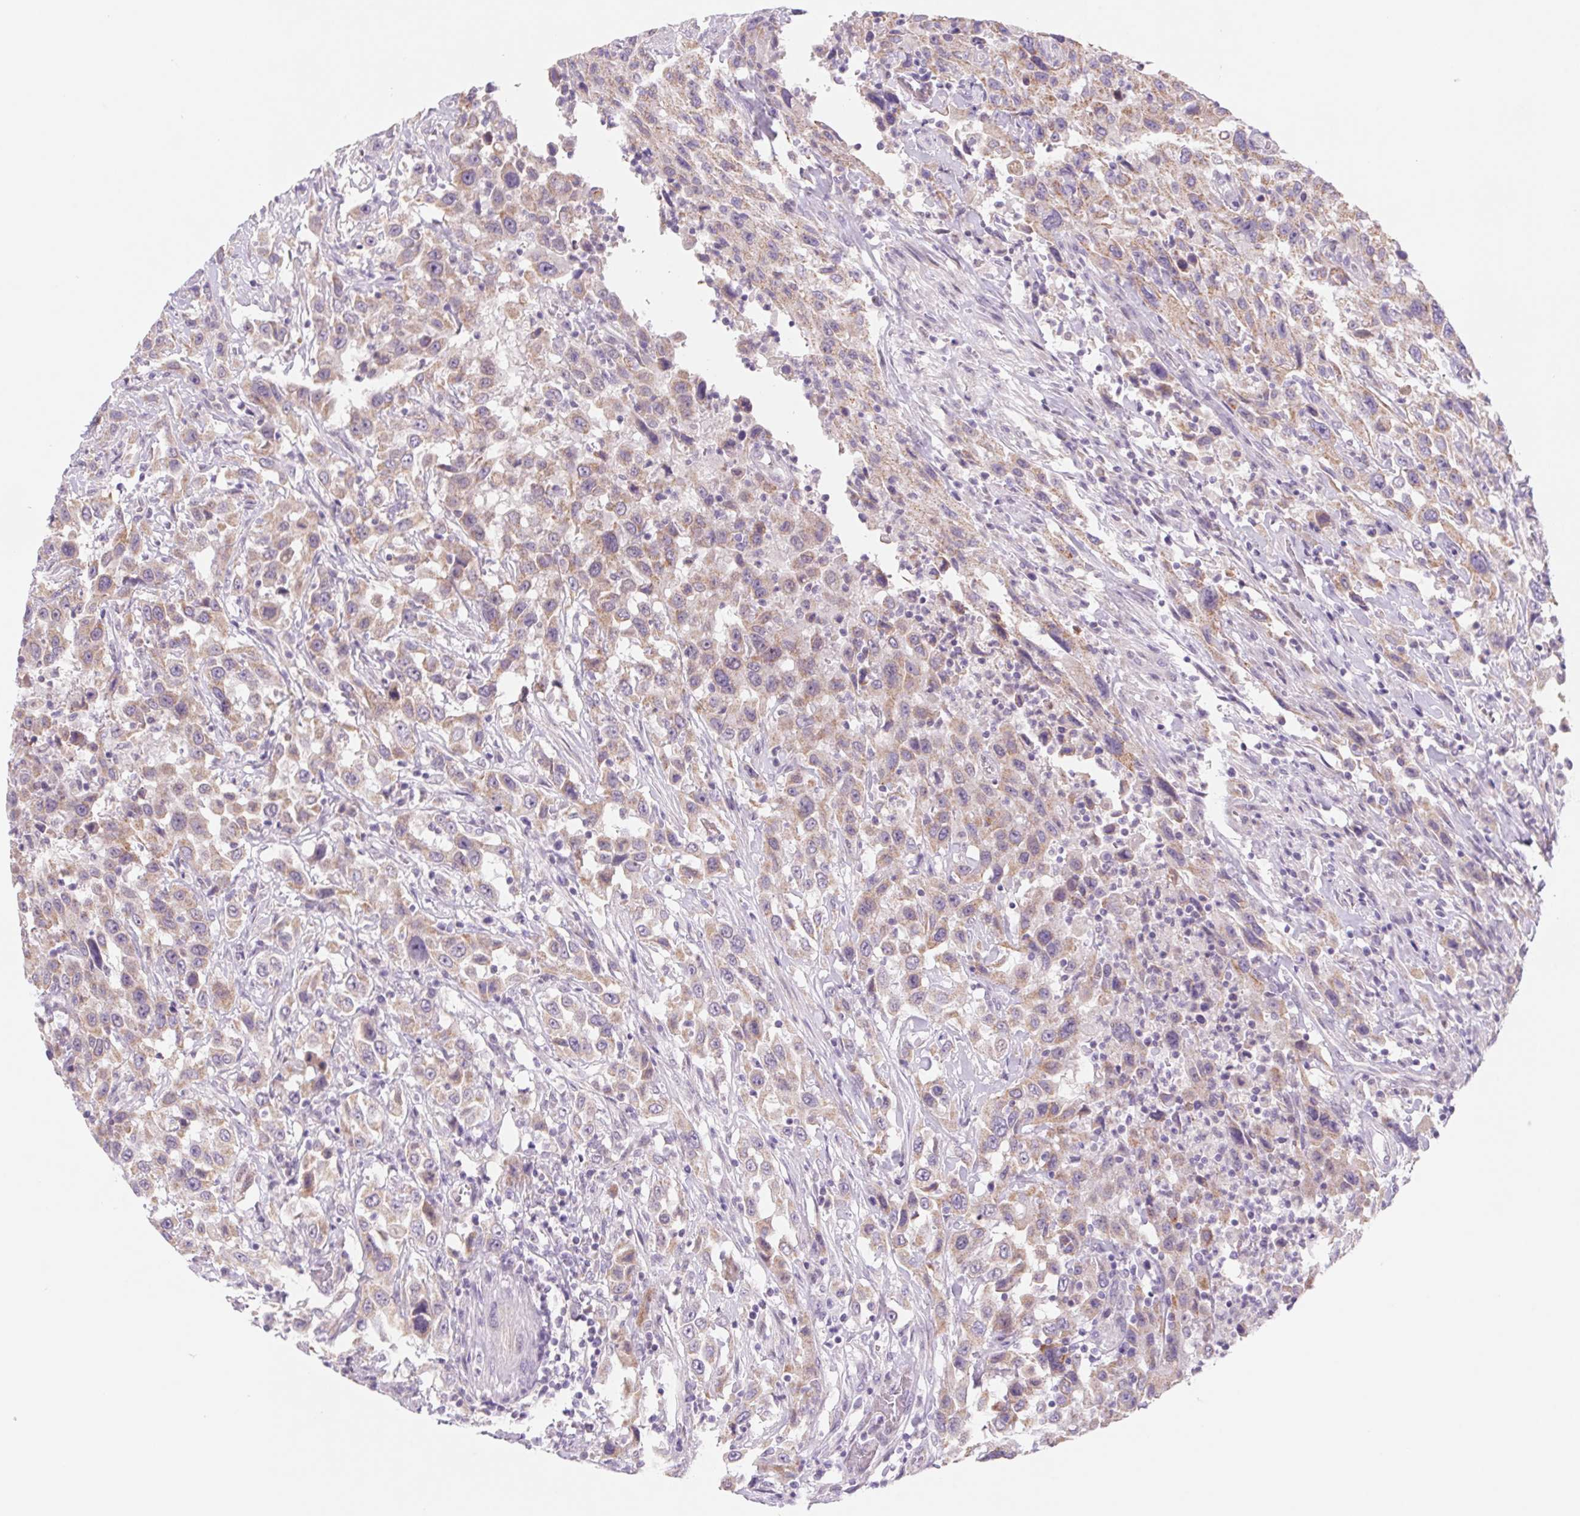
{"staining": {"intensity": "weak", "quantity": ">75%", "location": "cytoplasmic/membranous"}, "tissue": "urothelial cancer", "cell_type": "Tumor cells", "image_type": "cancer", "snomed": [{"axis": "morphology", "description": "Urothelial carcinoma, High grade"}, {"axis": "topography", "description": "Urinary bladder"}], "caption": "Tumor cells exhibit low levels of weak cytoplasmic/membranous staining in approximately >75% of cells in urothelial cancer.", "gene": "DPPA5", "patient": {"sex": "male", "age": 61}}